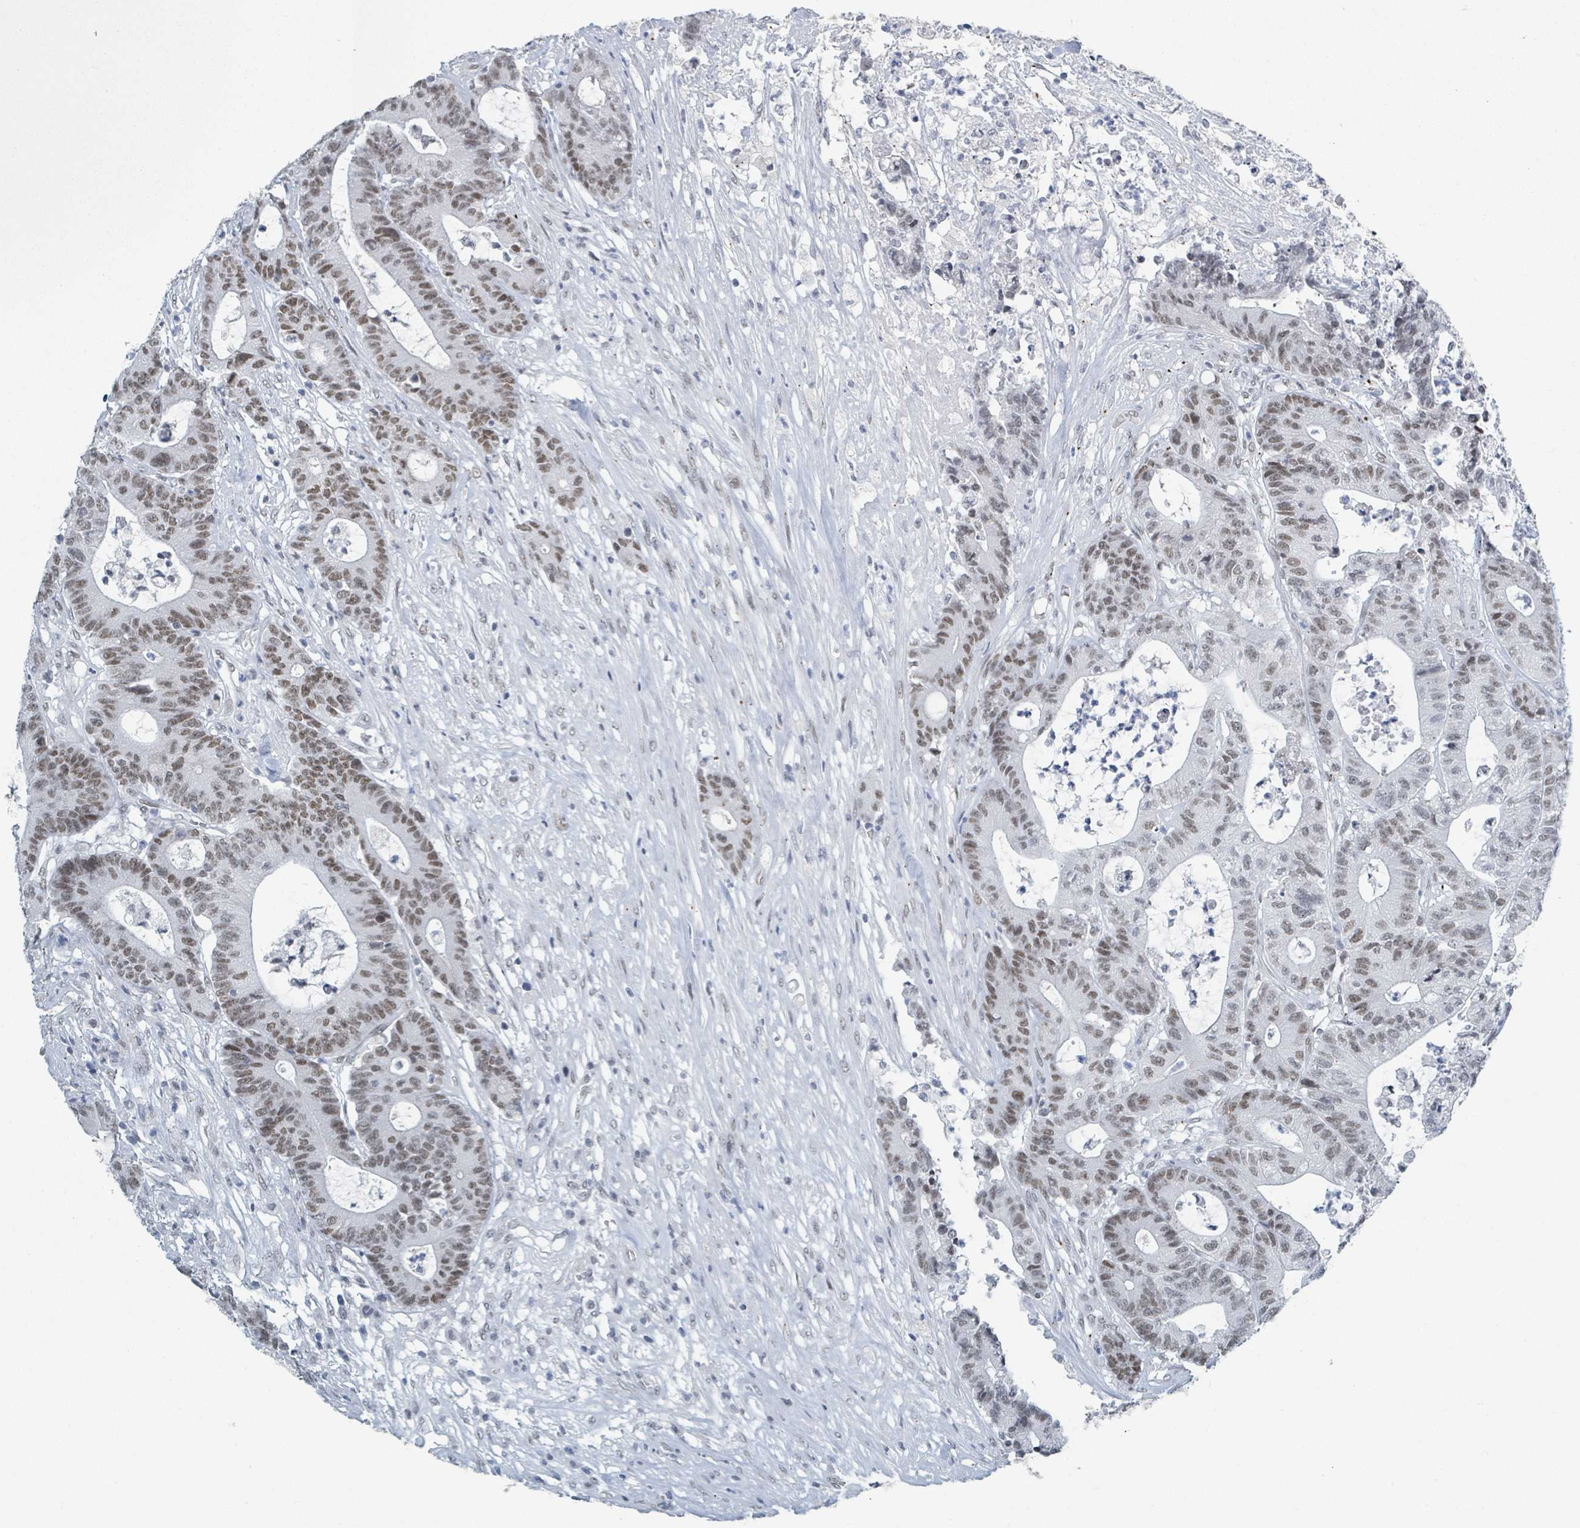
{"staining": {"intensity": "moderate", "quantity": ">75%", "location": "nuclear"}, "tissue": "colorectal cancer", "cell_type": "Tumor cells", "image_type": "cancer", "snomed": [{"axis": "morphology", "description": "Adenocarcinoma, NOS"}, {"axis": "topography", "description": "Colon"}], "caption": "The micrograph reveals immunohistochemical staining of colorectal cancer (adenocarcinoma). There is moderate nuclear staining is seen in about >75% of tumor cells.", "gene": "EHMT2", "patient": {"sex": "female", "age": 84}}